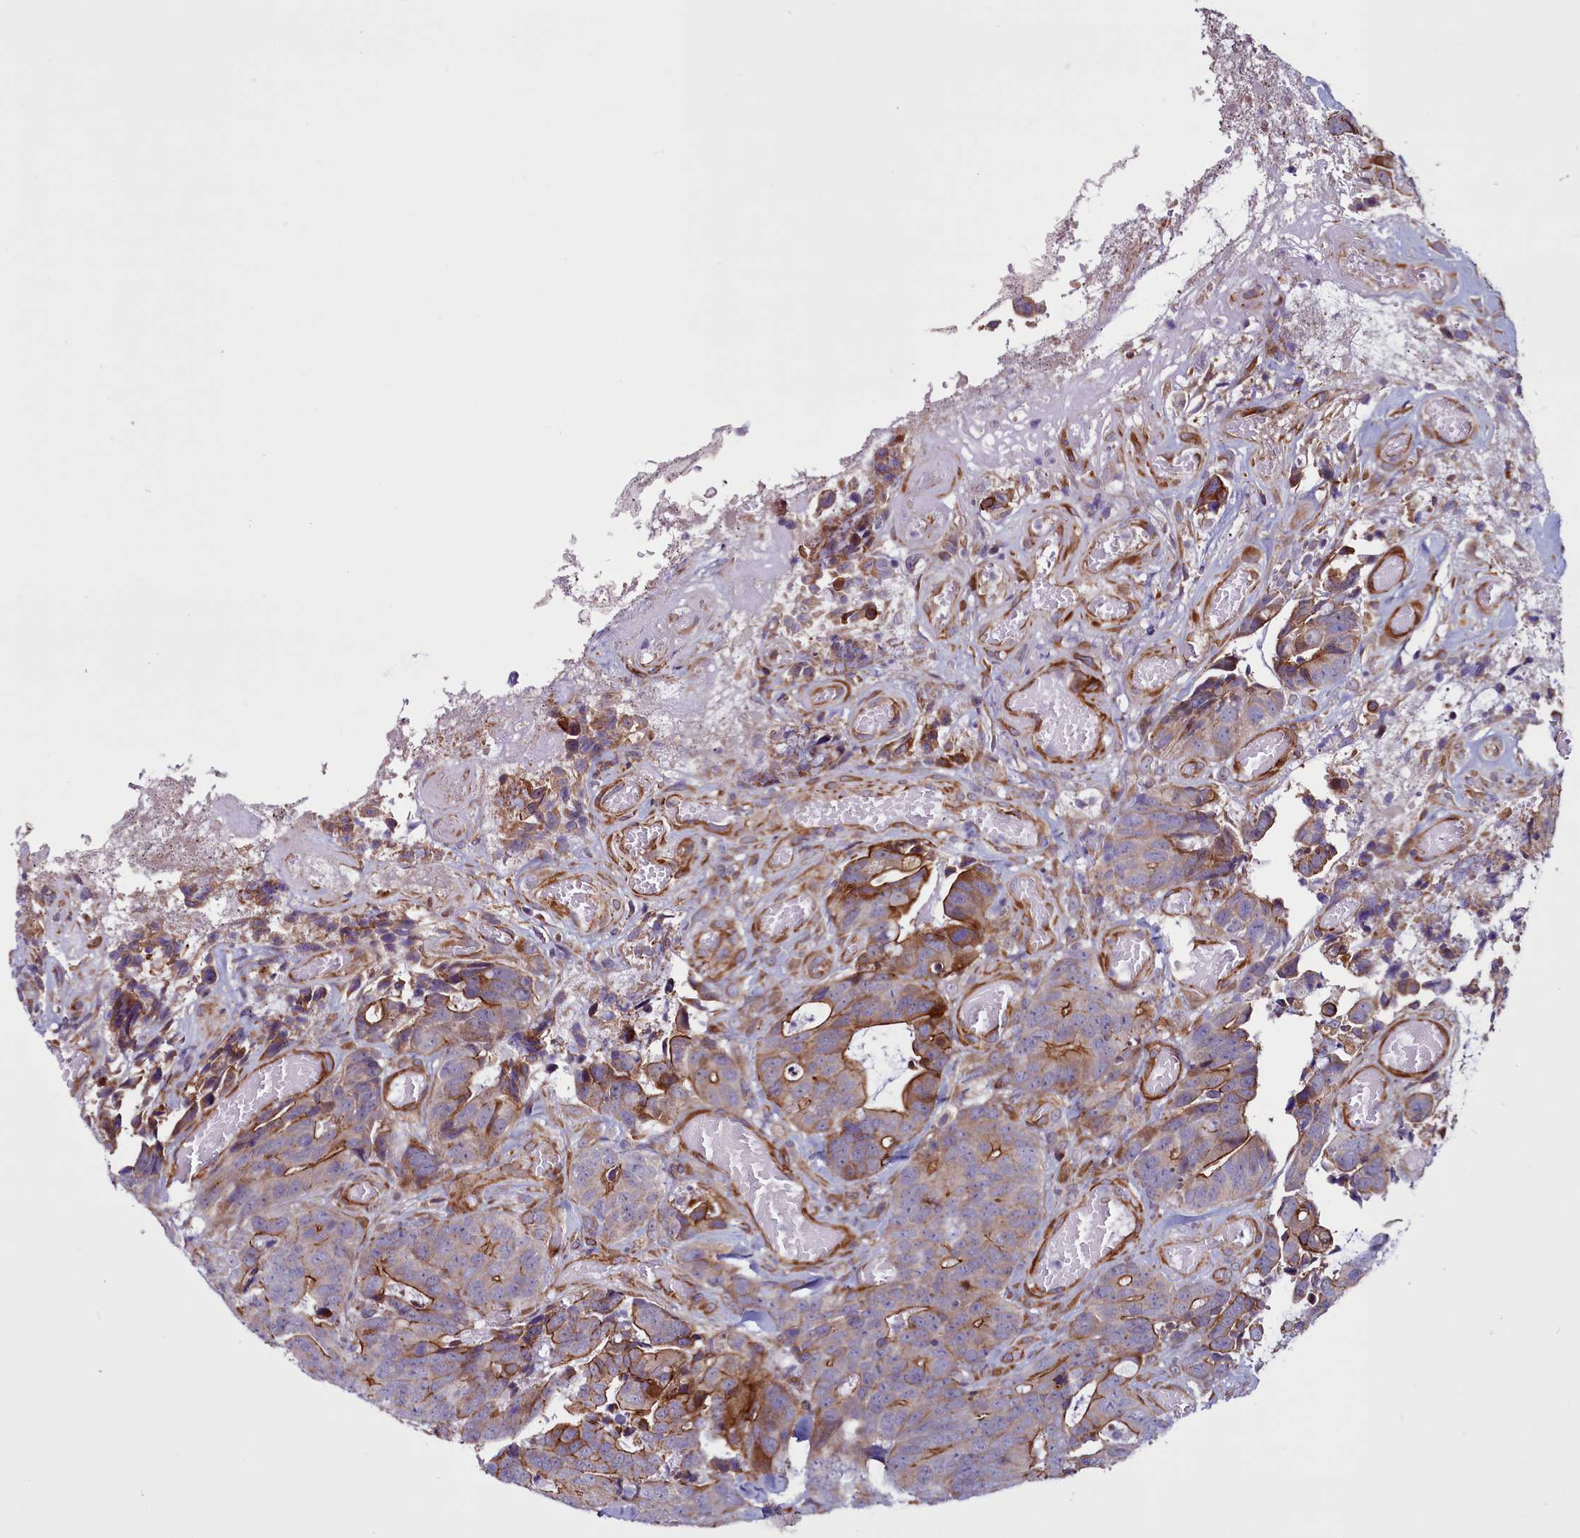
{"staining": {"intensity": "strong", "quantity": "25%-75%", "location": "cytoplasmic/membranous"}, "tissue": "colorectal cancer", "cell_type": "Tumor cells", "image_type": "cancer", "snomed": [{"axis": "morphology", "description": "Adenocarcinoma, NOS"}, {"axis": "topography", "description": "Colon"}], "caption": "The immunohistochemical stain labels strong cytoplasmic/membranous expression in tumor cells of adenocarcinoma (colorectal) tissue.", "gene": "MCRIP1", "patient": {"sex": "female", "age": 82}}